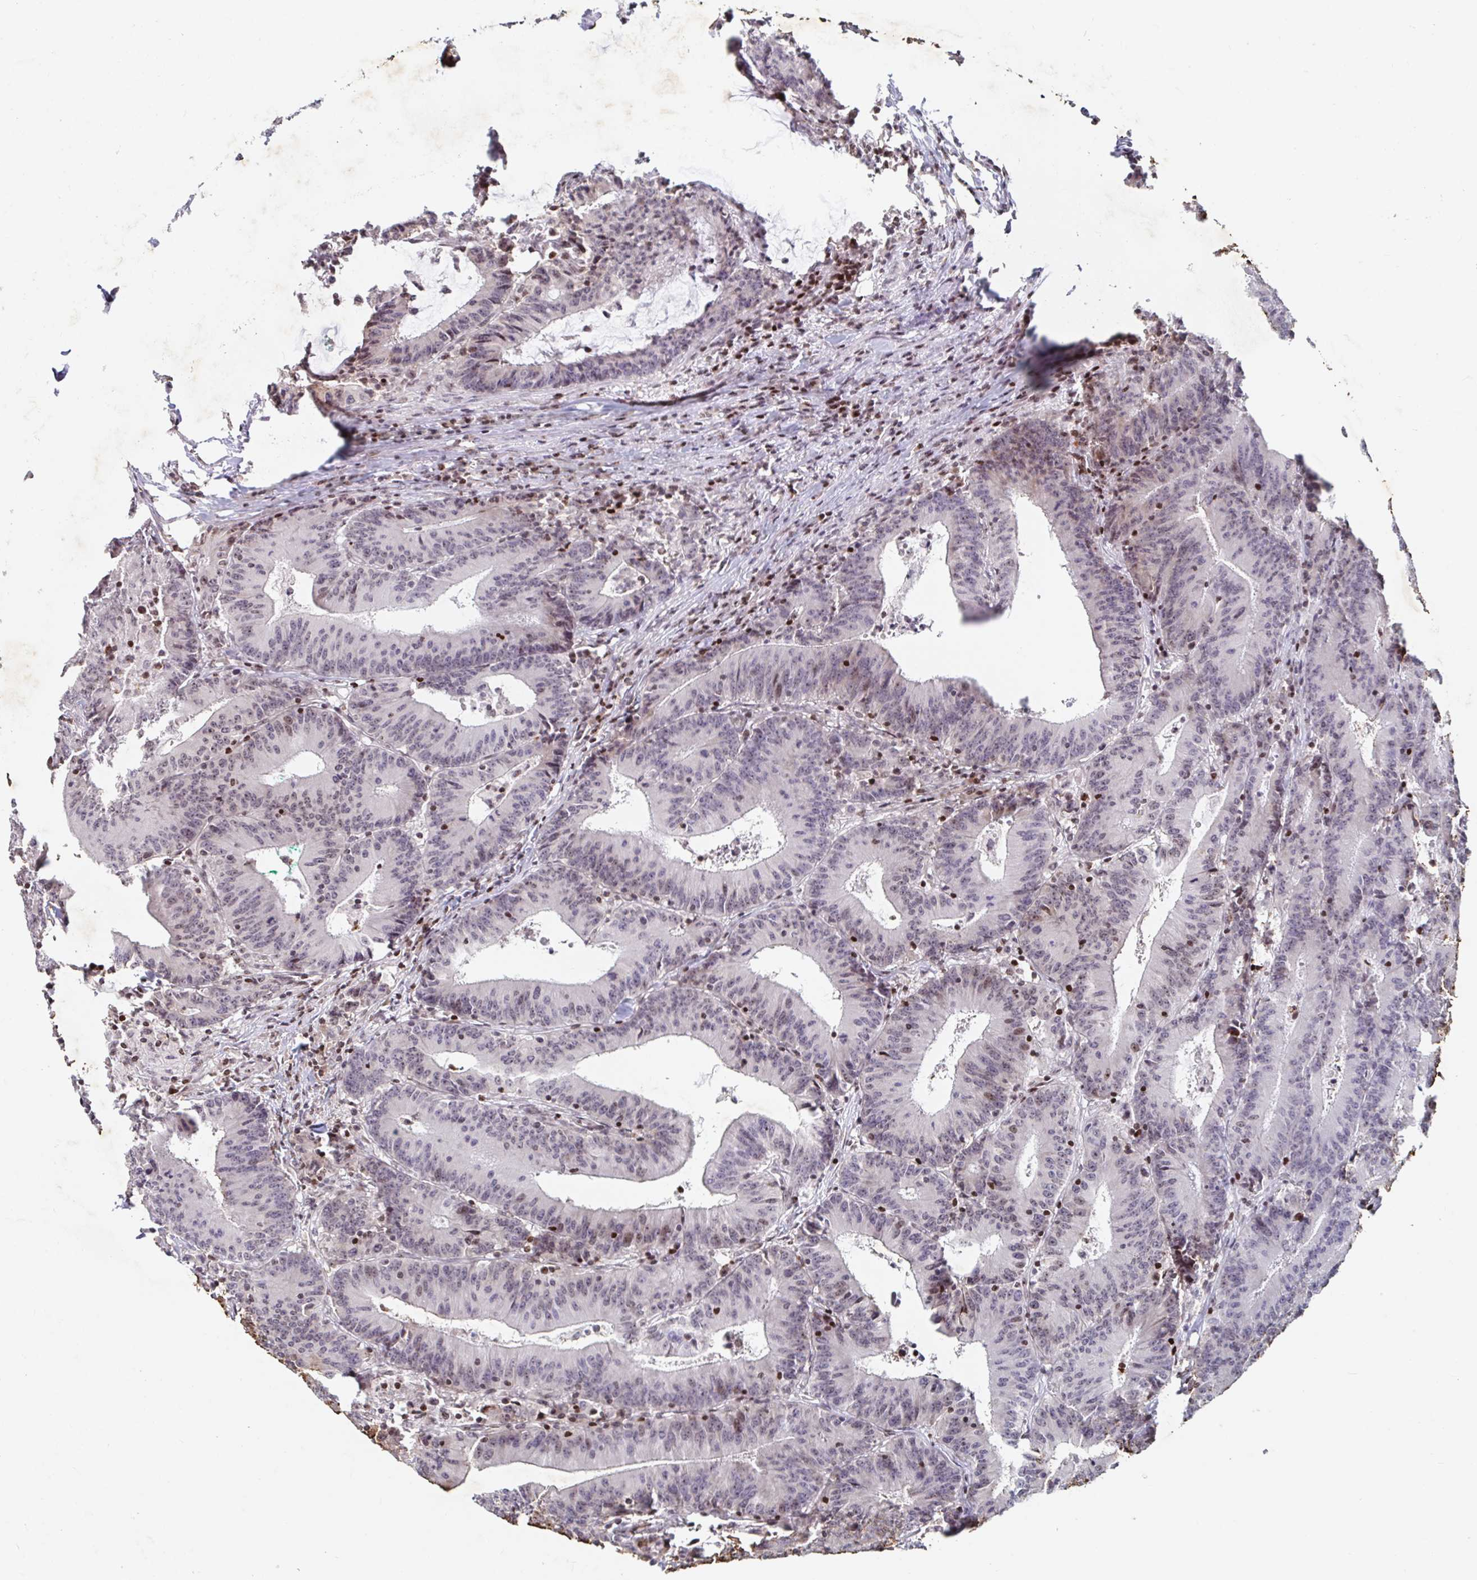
{"staining": {"intensity": "weak", "quantity": "<25%", "location": "nuclear"}, "tissue": "colorectal cancer", "cell_type": "Tumor cells", "image_type": "cancer", "snomed": [{"axis": "morphology", "description": "Adenocarcinoma, NOS"}, {"axis": "topography", "description": "Colon"}], "caption": "This is an IHC image of colorectal adenocarcinoma. There is no positivity in tumor cells.", "gene": "C19orf53", "patient": {"sex": "female", "age": 78}}